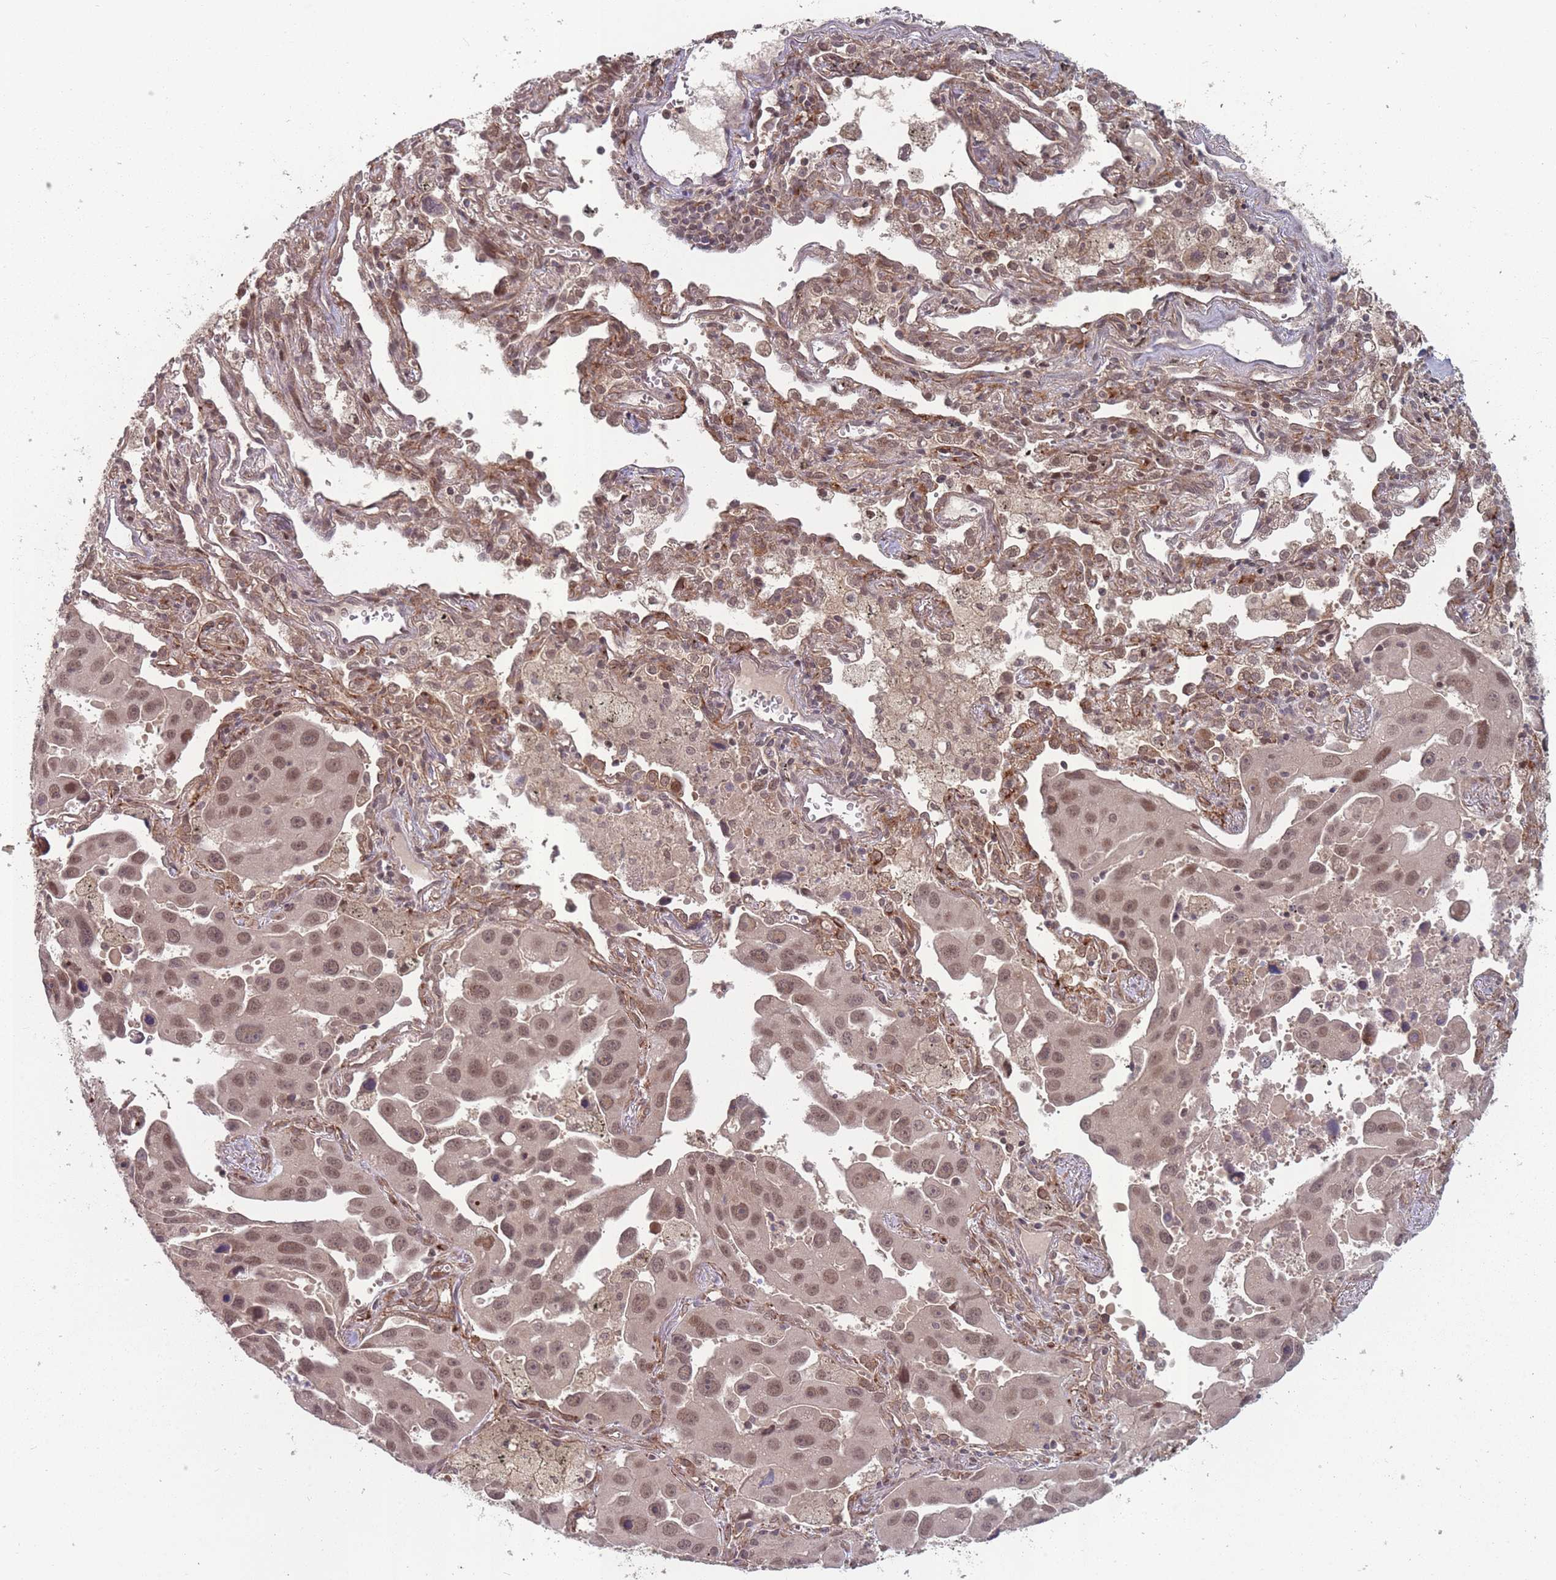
{"staining": {"intensity": "moderate", "quantity": ">75%", "location": "nuclear"}, "tissue": "lung cancer", "cell_type": "Tumor cells", "image_type": "cancer", "snomed": [{"axis": "morphology", "description": "Adenocarcinoma, NOS"}, {"axis": "topography", "description": "Lung"}], "caption": "Lung adenocarcinoma stained for a protein (brown) exhibits moderate nuclear positive expression in approximately >75% of tumor cells.", "gene": "CNTRL", "patient": {"sex": "male", "age": 66}}